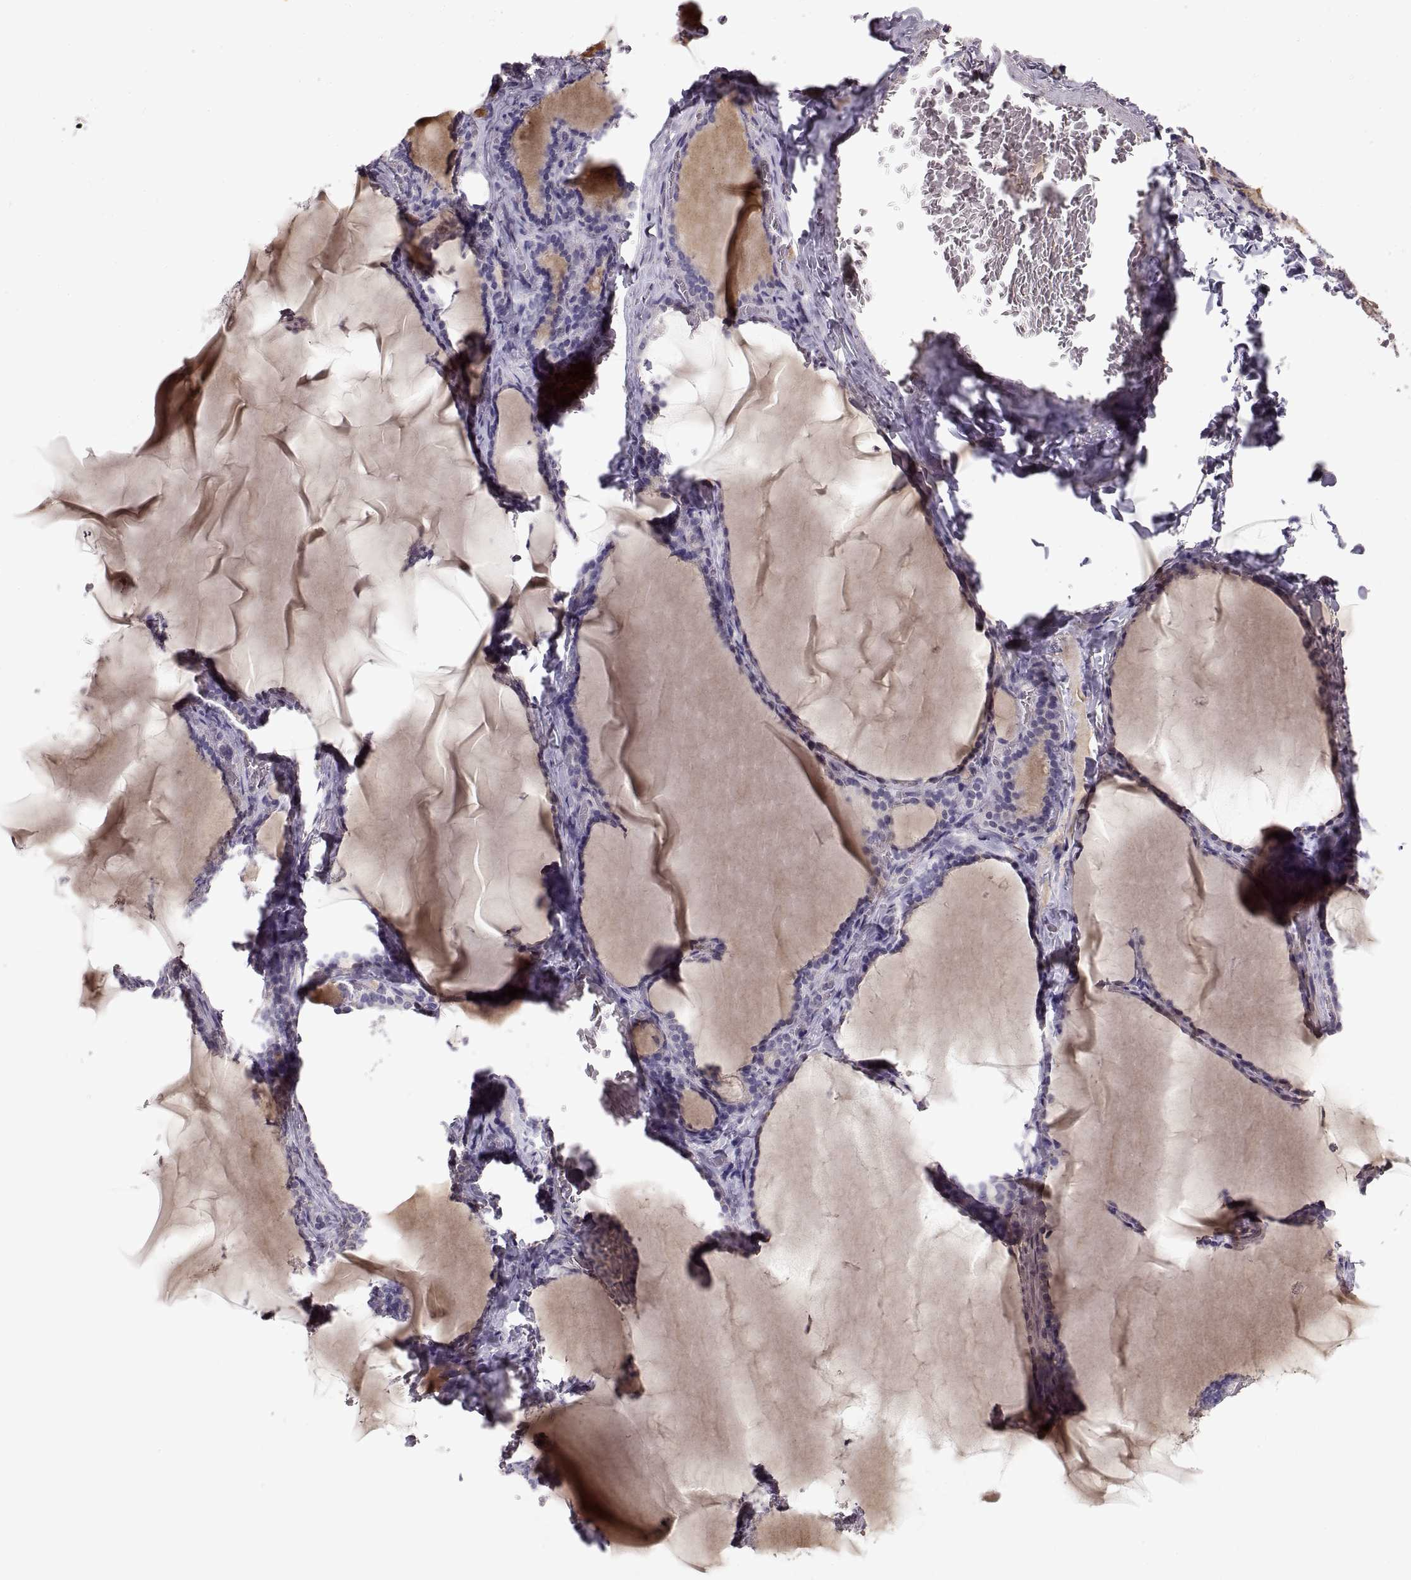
{"staining": {"intensity": "negative", "quantity": "none", "location": "none"}, "tissue": "thyroid gland", "cell_type": "Glandular cells", "image_type": "normal", "snomed": [{"axis": "morphology", "description": "Normal tissue, NOS"}, {"axis": "morphology", "description": "Hyperplasia, NOS"}, {"axis": "topography", "description": "Thyroid gland"}], "caption": "IHC micrograph of benign human thyroid gland stained for a protein (brown), which exhibits no staining in glandular cells. (Stains: DAB (3,3'-diaminobenzidine) IHC with hematoxylin counter stain, Microscopy: brightfield microscopy at high magnification).", "gene": "ADAM11", "patient": {"sex": "female", "age": 27}}